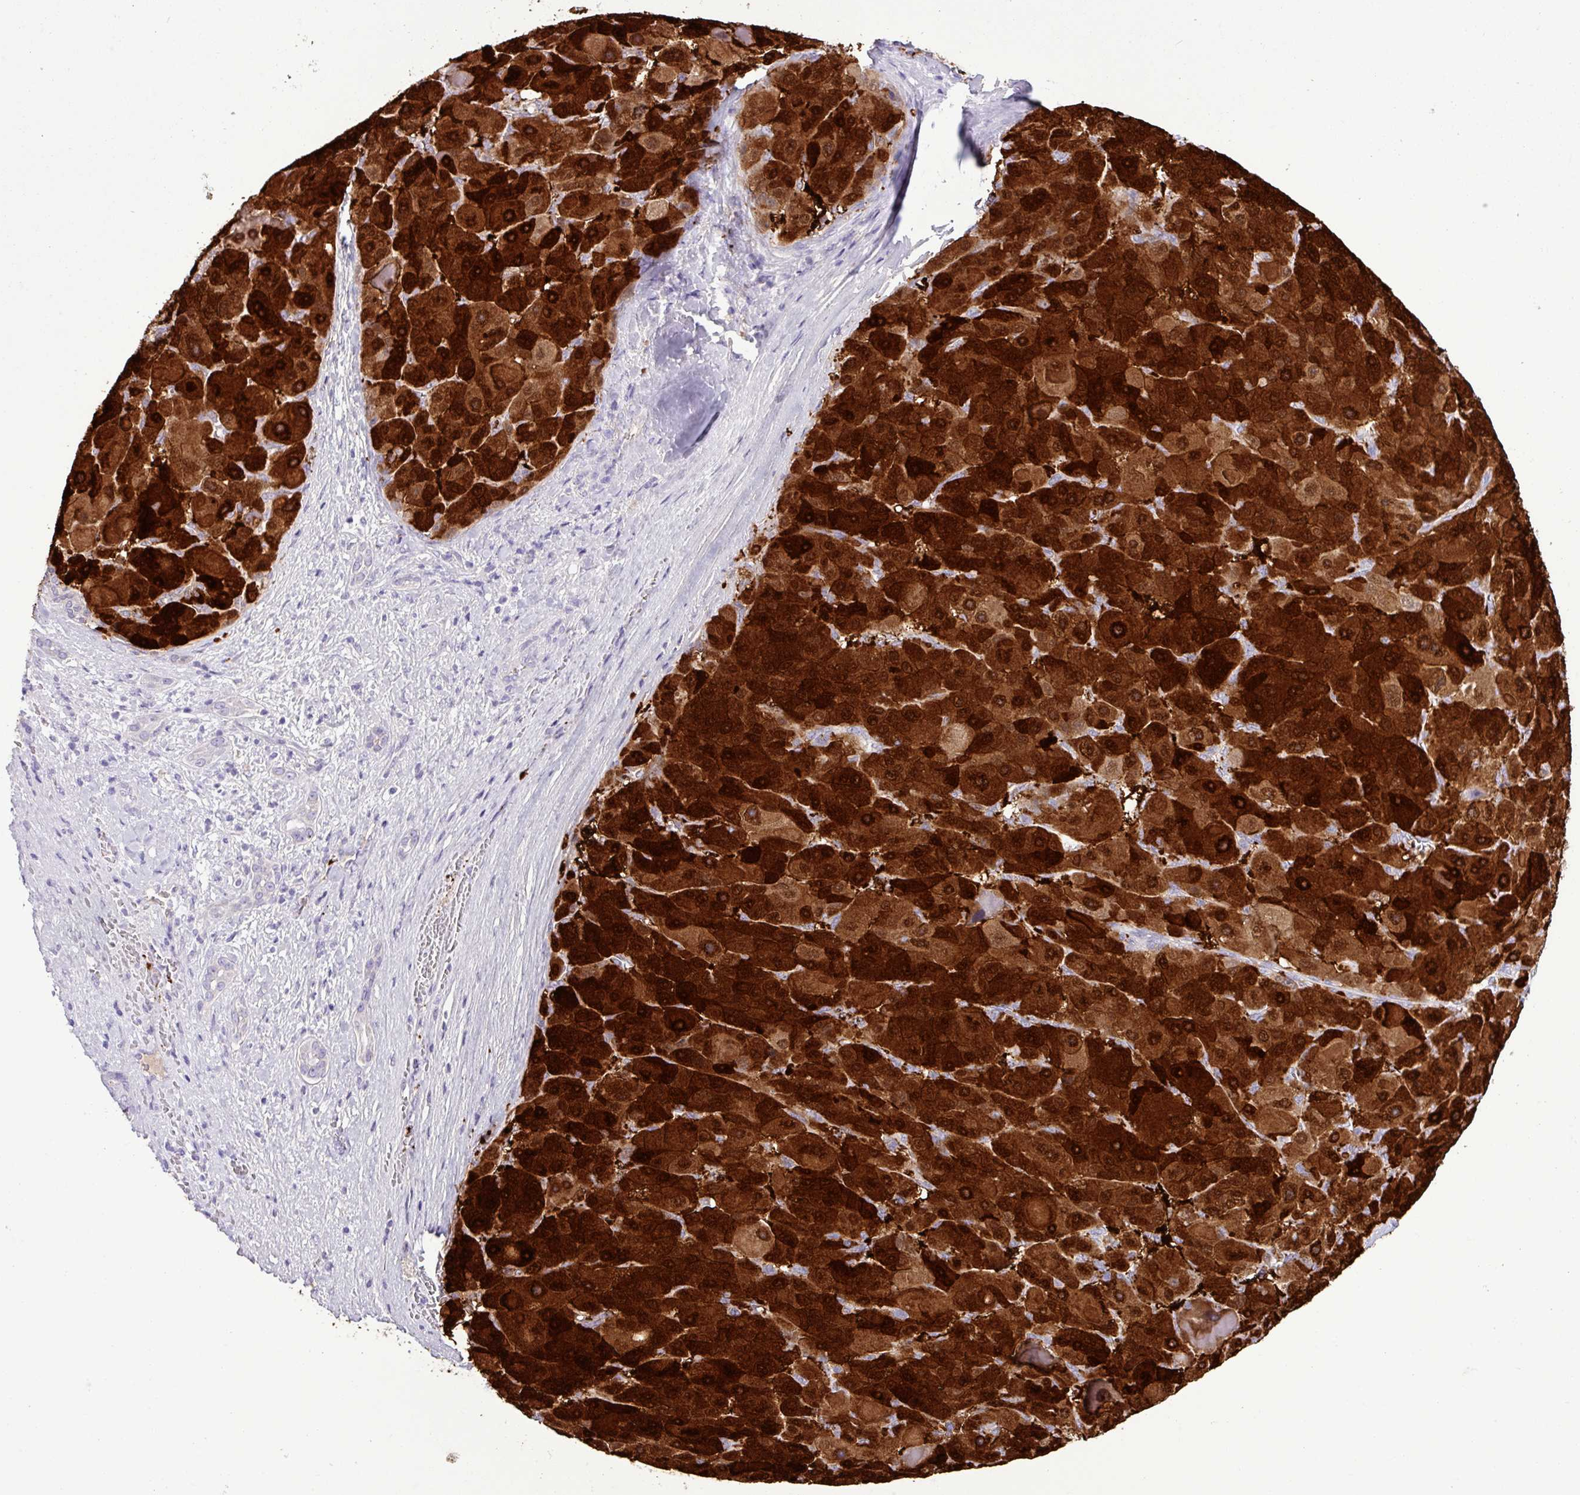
{"staining": {"intensity": "strong", "quantity": ">75%", "location": "cytoplasmic/membranous,nuclear"}, "tissue": "liver cancer", "cell_type": "Tumor cells", "image_type": "cancer", "snomed": [{"axis": "morphology", "description": "Carcinoma, Hepatocellular, NOS"}, {"axis": "topography", "description": "Liver"}], "caption": "Hepatocellular carcinoma (liver) tissue shows strong cytoplasmic/membranous and nuclear staining in approximately >75% of tumor cells, visualized by immunohistochemistry.", "gene": "ALDH3A1", "patient": {"sex": "male", "age": 76}}